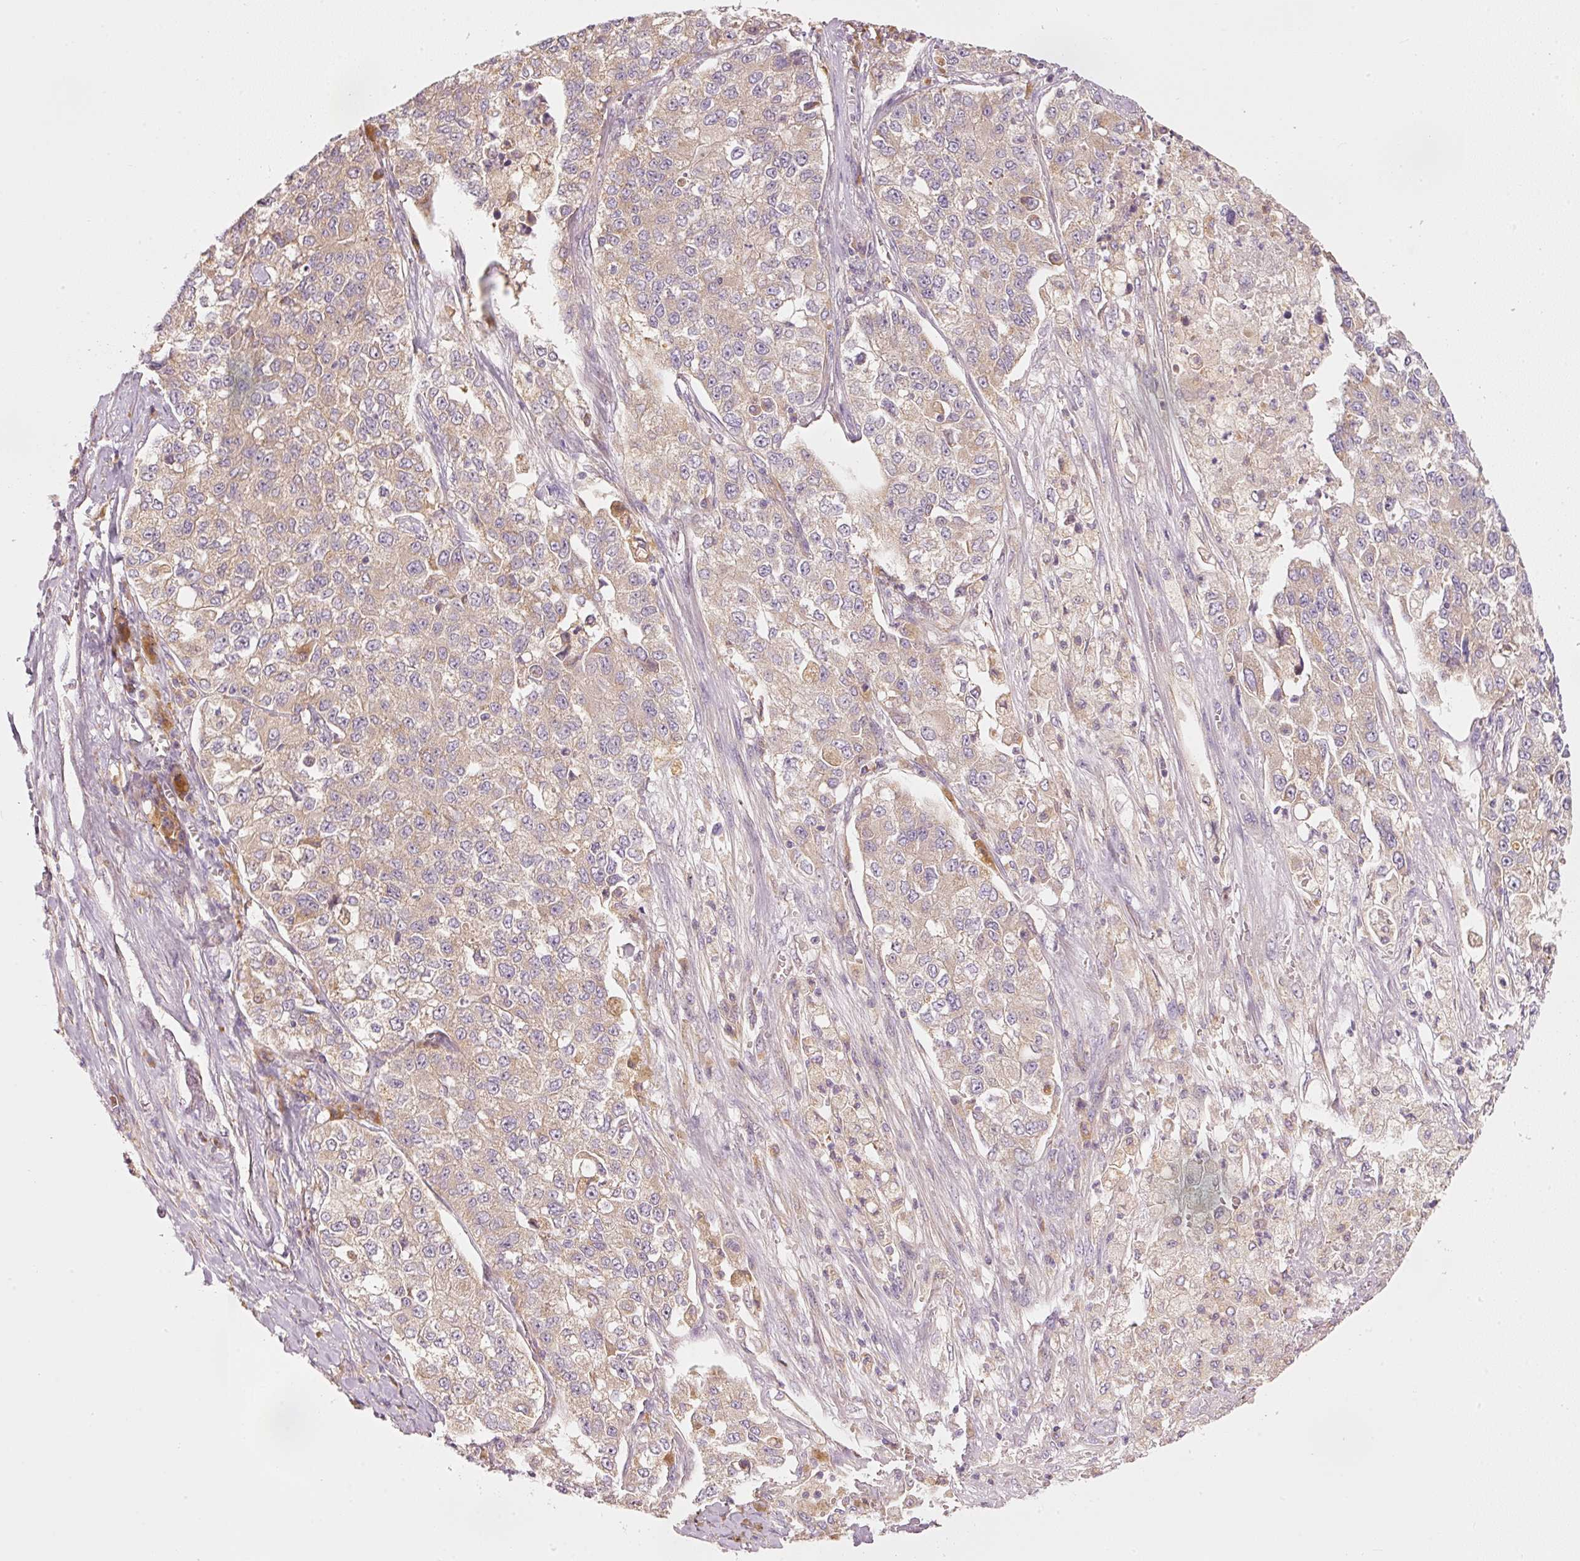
{"staining": {"intensity": "weak", "quantity": "25%-75%", "location": "cytoplasmic/membranous"}, "tissue": "lung cancer", "cell_type": "Tumor cells", "image_type": "cancer", "snomed": [{"axis": "morphology", "description": "Adenocarcinoma, NOS"}, {"axis": "topography", "description": "Lung"}], "caption": "There is low levels of weak cytoplasmic/membranous expression in tumor cells of lung adenocarcinoma, as demonstrated by immunohistochemical staining (brown color).", "gene": "MAP10", "patient": {"sex": "male", "age": 49}}